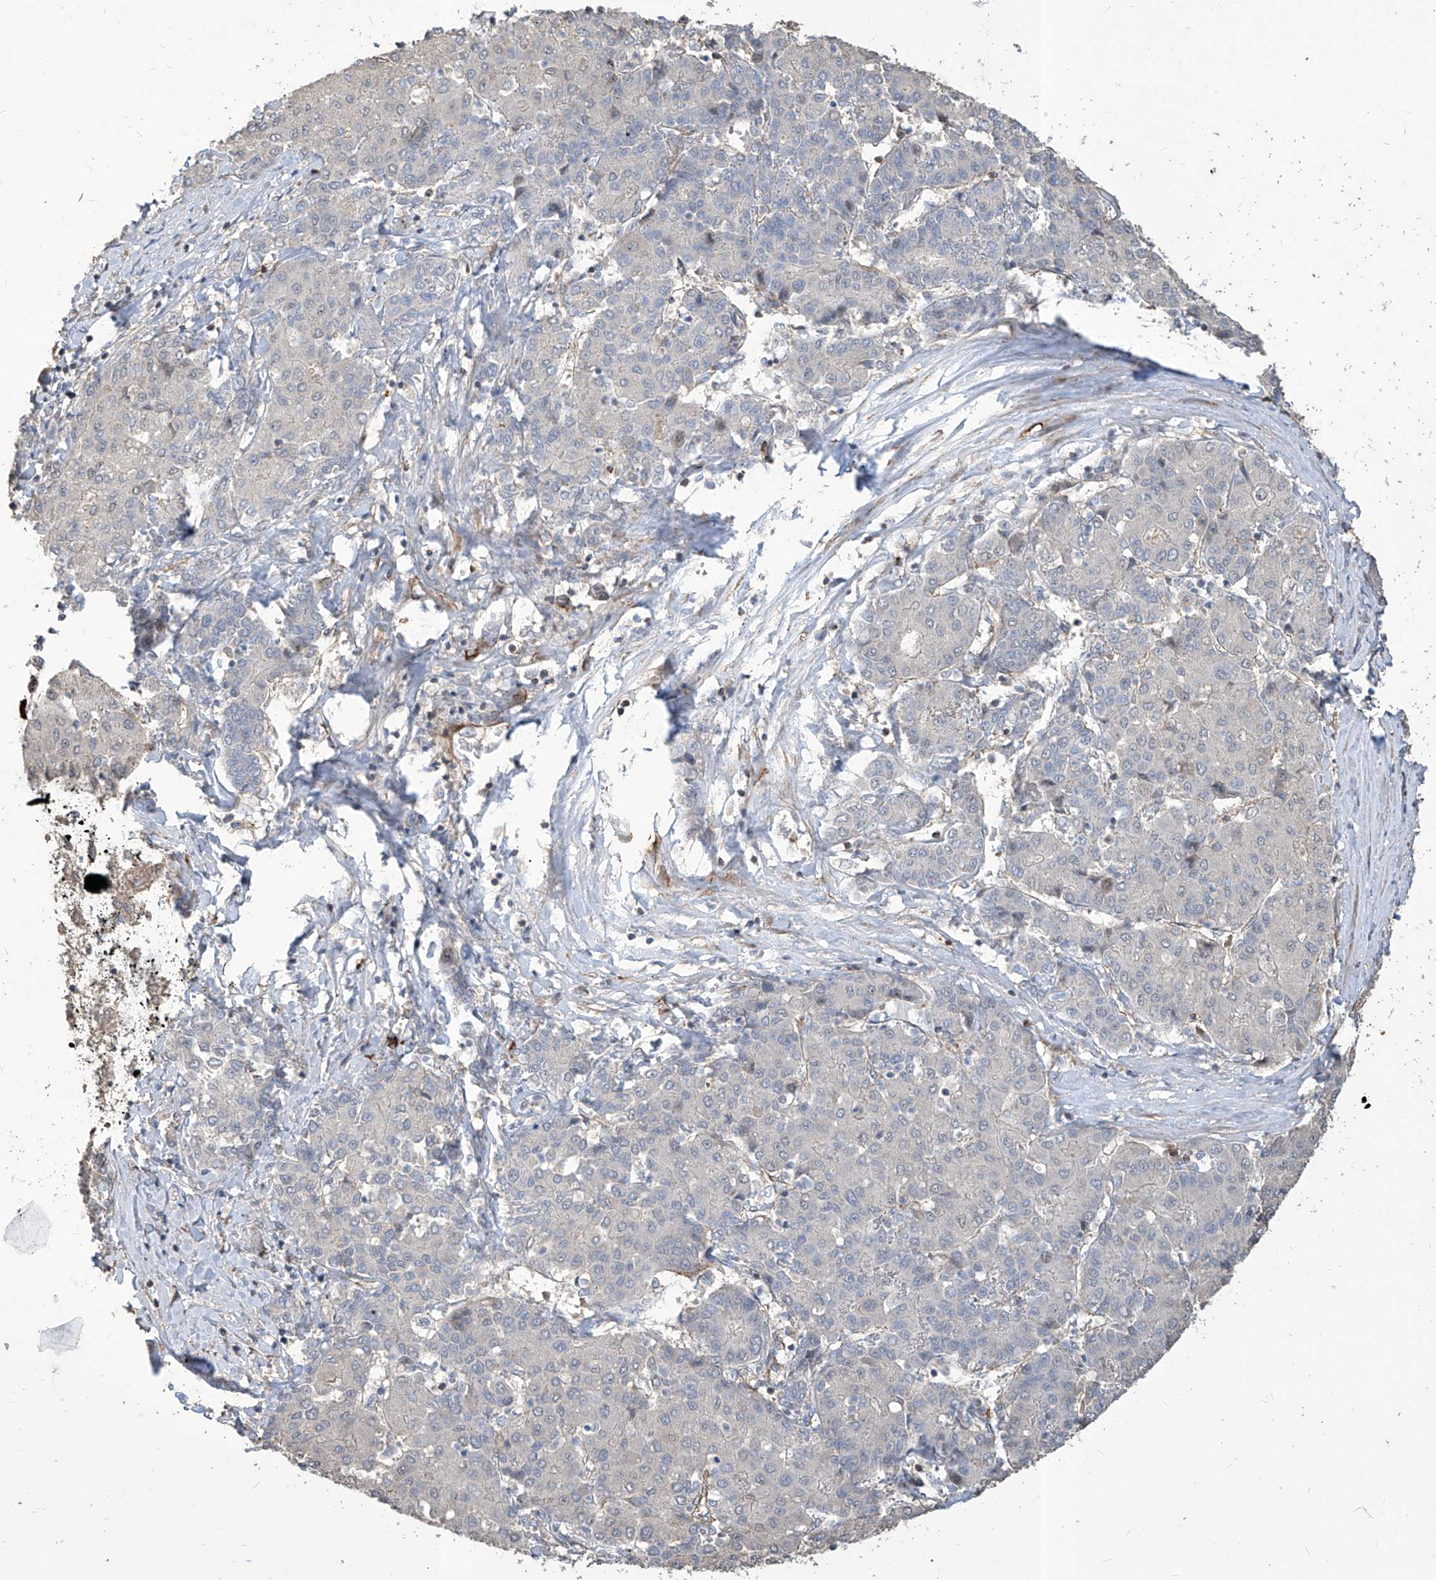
{"staining": {"intensity": "negative", "quantity": "none", "location": "none"}, "tissue": "liver cancer", "cell_type": "Tumor cells", "image_type": "cancer", "snomed": [{"axis": "morphology", "description": "Carcinoma, Hepatocellular, NOS"}, {"axis": "topography", "description": "Liver"}], "caption": "Immunohistochemistry (IHC) photomicrograph of neoplastic tissue: liver hepatocellular carcinoma stained with DAB shows no significant protein staining in tumor cells. Brightfield microscopy of immunohistochemistry stained with DAB (3,3'-diaminobenzidine) (brown) and hematoxylin (blue), captured at high magnification.", "gene": "FAM83B", "patient": {"sex": "male", "age": 65}}